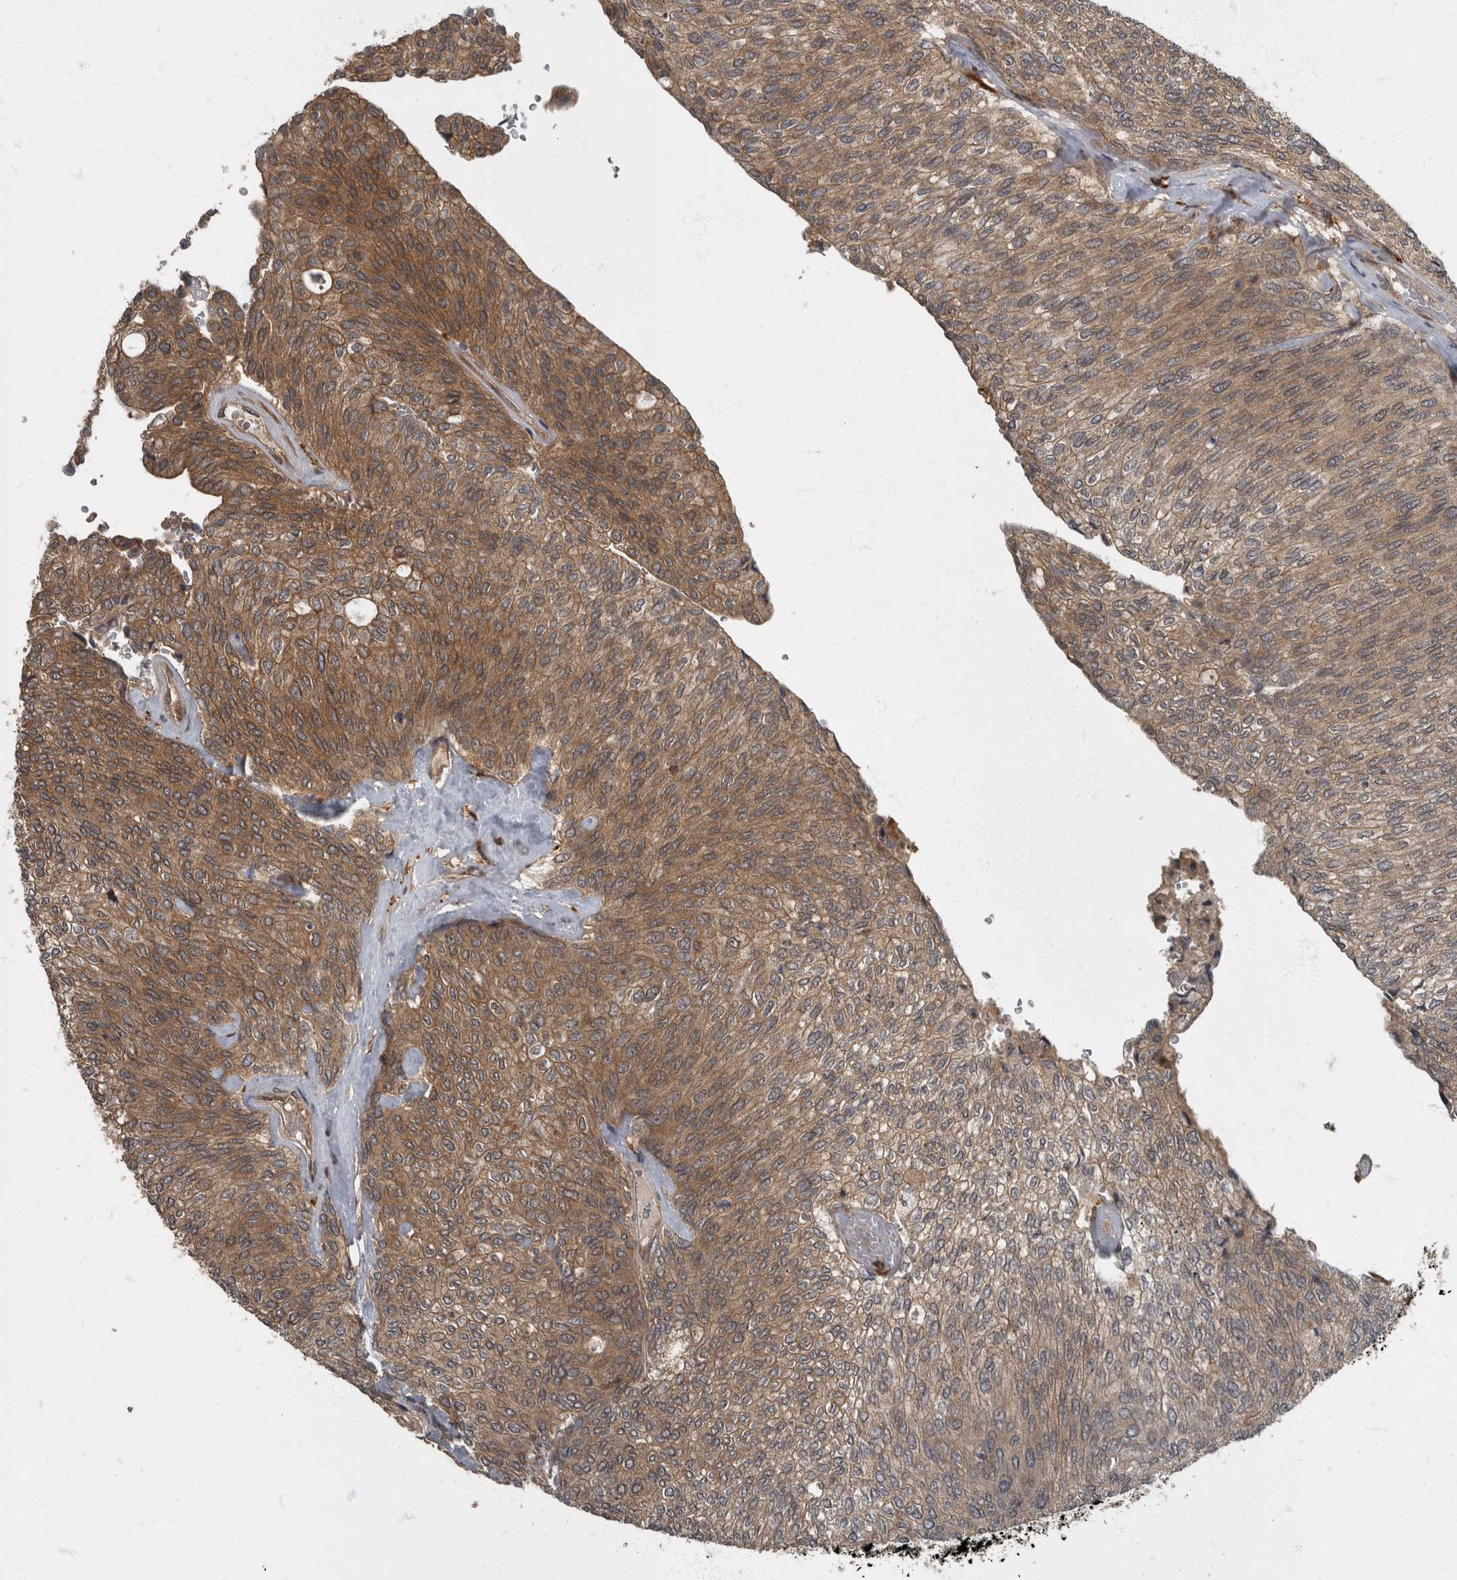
{"staining": {"intensity": "moderate", "quantity": ">75%", "location": "cytoplasmic/membranous"}, "tissue": "urothelial cancer", "cell_type": "Tumor cells", "image_type": "cancer", "snomed": [{"axis": "morphology", "description": "Urothelial carcinoma, Low grade"}, {"axis": "topography", "description": "Urinary bladder"}], "caption": "About >75% of tumor cells in human urothelial cancer reveal moderate cytoplasmic/membranous protein staining as visualized by brown immunohistochemical staining.", "gene": "RABGGTB", "patient": {"sex": "female", "age": 79}}